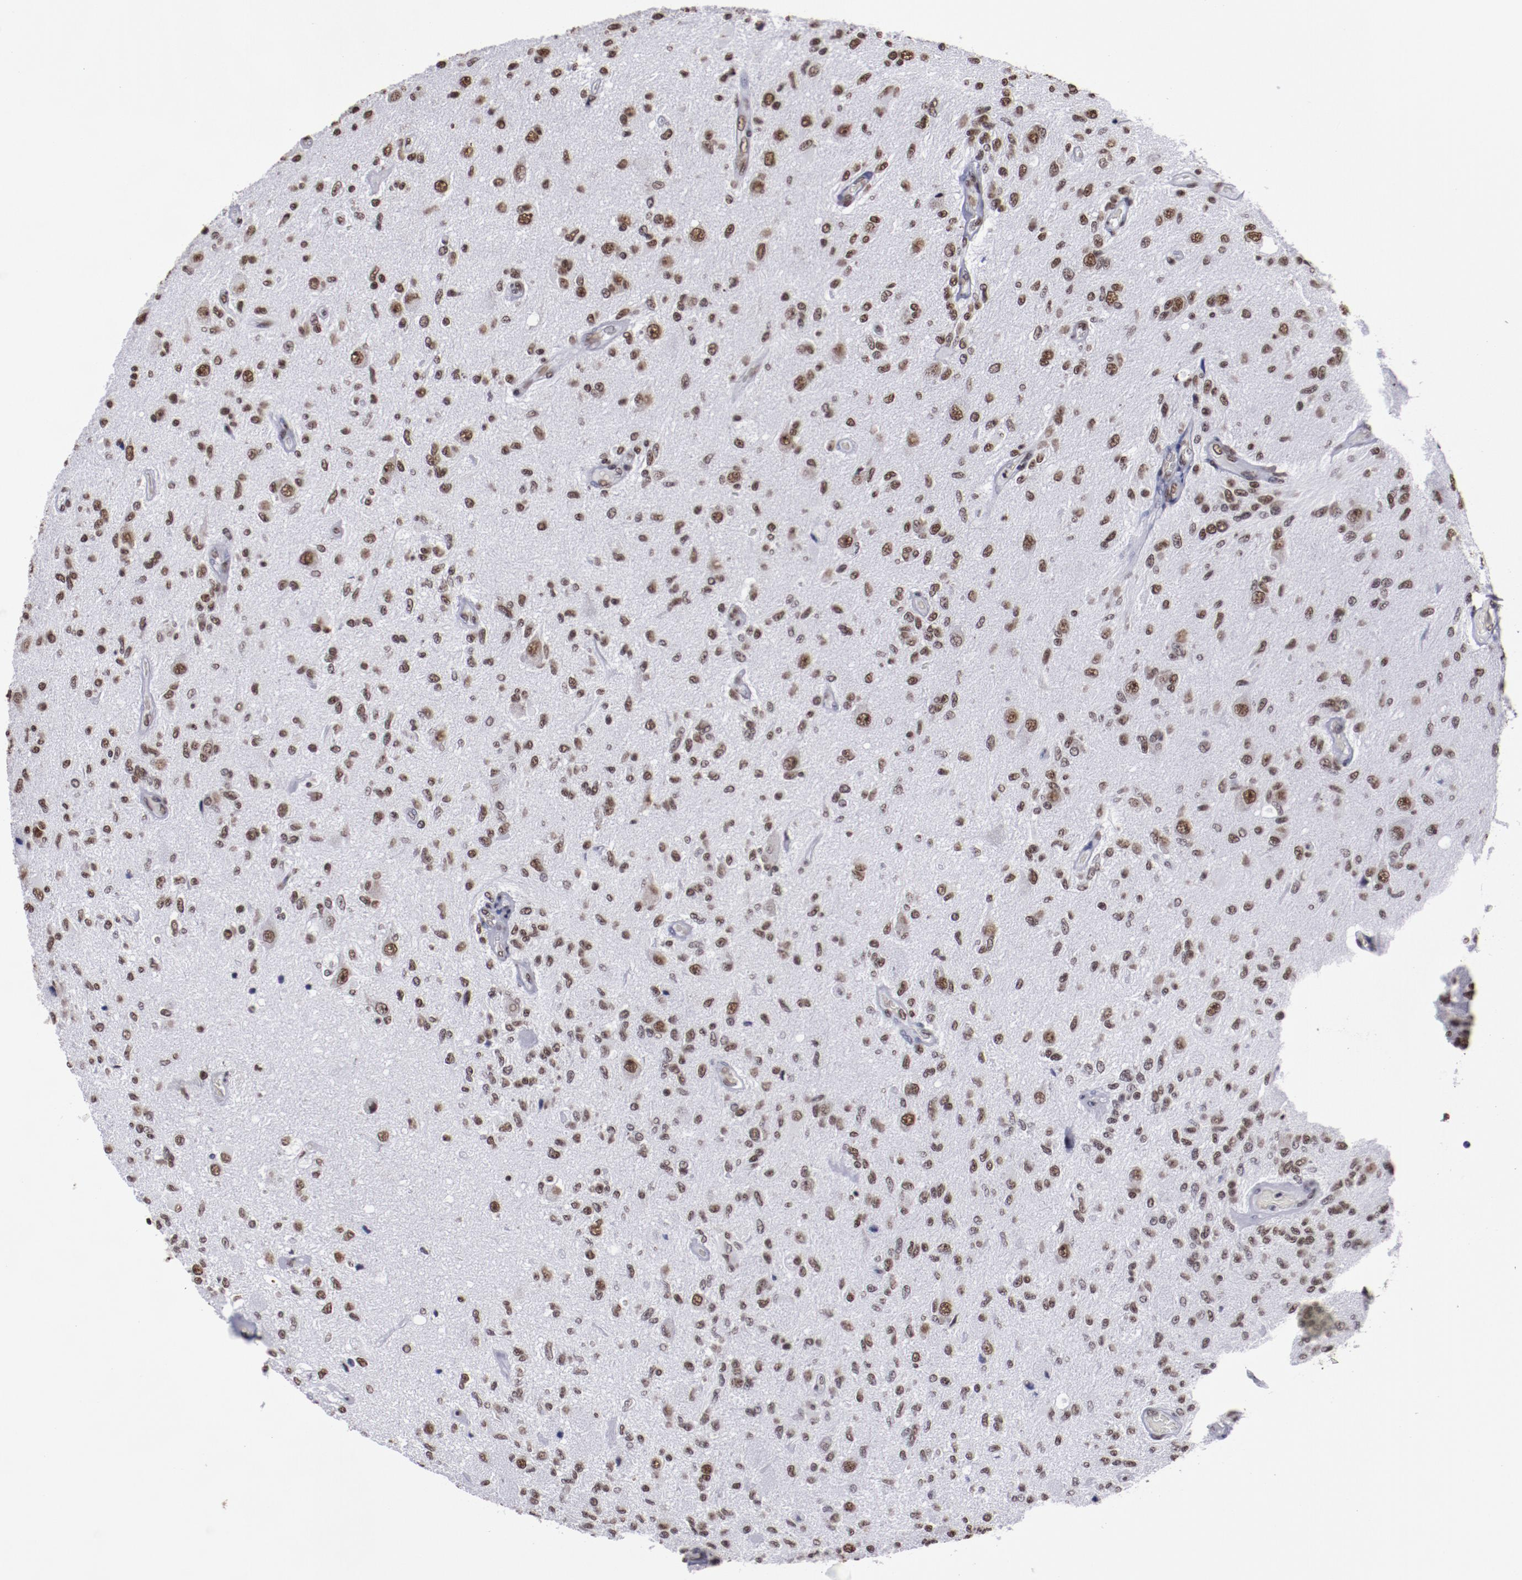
{"staining": {"intensity": "strong", "quantity": ">75%", "location": "nuclear"}, "tissue": "glioma", "cell_type": "Tumor cells", "image_type": "cancer", "snomed": [{"axis": "morphology", "description": "Normal tissue, NOS"}, {"axis": "morphology", "description": "Glioma, malignant, High grade"}, {"axis": "topography", "description": "Cerebral cortex"}], "caption": "Protein staining shows strong nuclear staining in approximately >75% of tumor cells in malignant glioma (high-grade).", "gene": "HNRNPA2B1", "patient": {"sex": "male", "age": 77}}